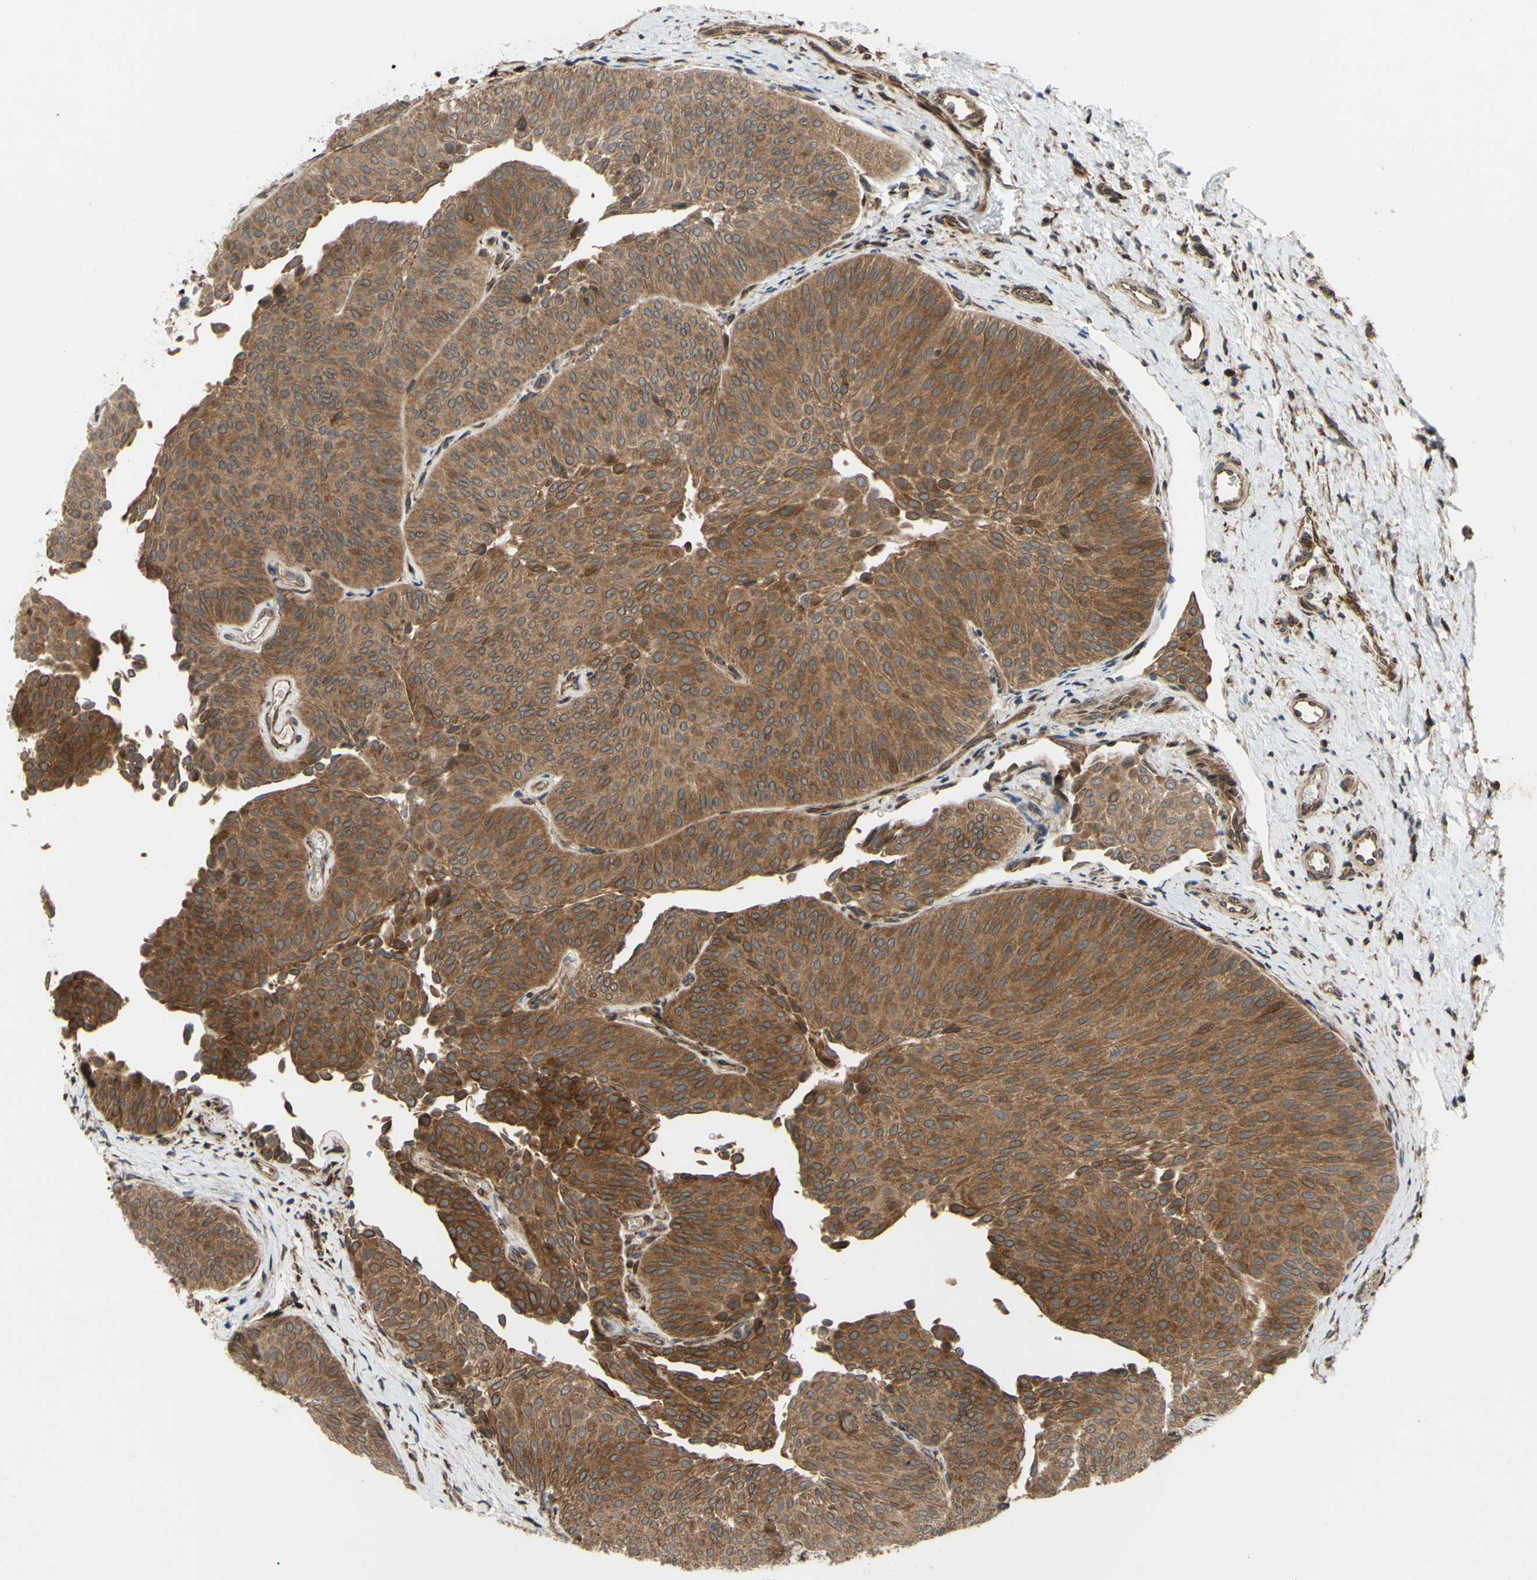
{"staining": {"intensity": "moderate", "quantity": ">75%", "location": "cytoplasmic/membranous"}, "tissue": "urothelial cancer", "cell_type": "Tumor cells", "image_type": "cancer", "snomed": [{"axis": "morphology", "description": "Urothelial carcinoma, Low grade"}, {"axis": "topography", "description": "Urinary bladder"}], "caption": "Immunohistochemical staining of low-grade urothelial carcinoma demonstrates moderate cytoplasmic/membranous protein positivity in about >75% of tumor cells. (DAB = brown stain, brightfield microscopy at high magnification).", "gene": "PRAF2", "patient": {"sex": "female", "age": 60}}